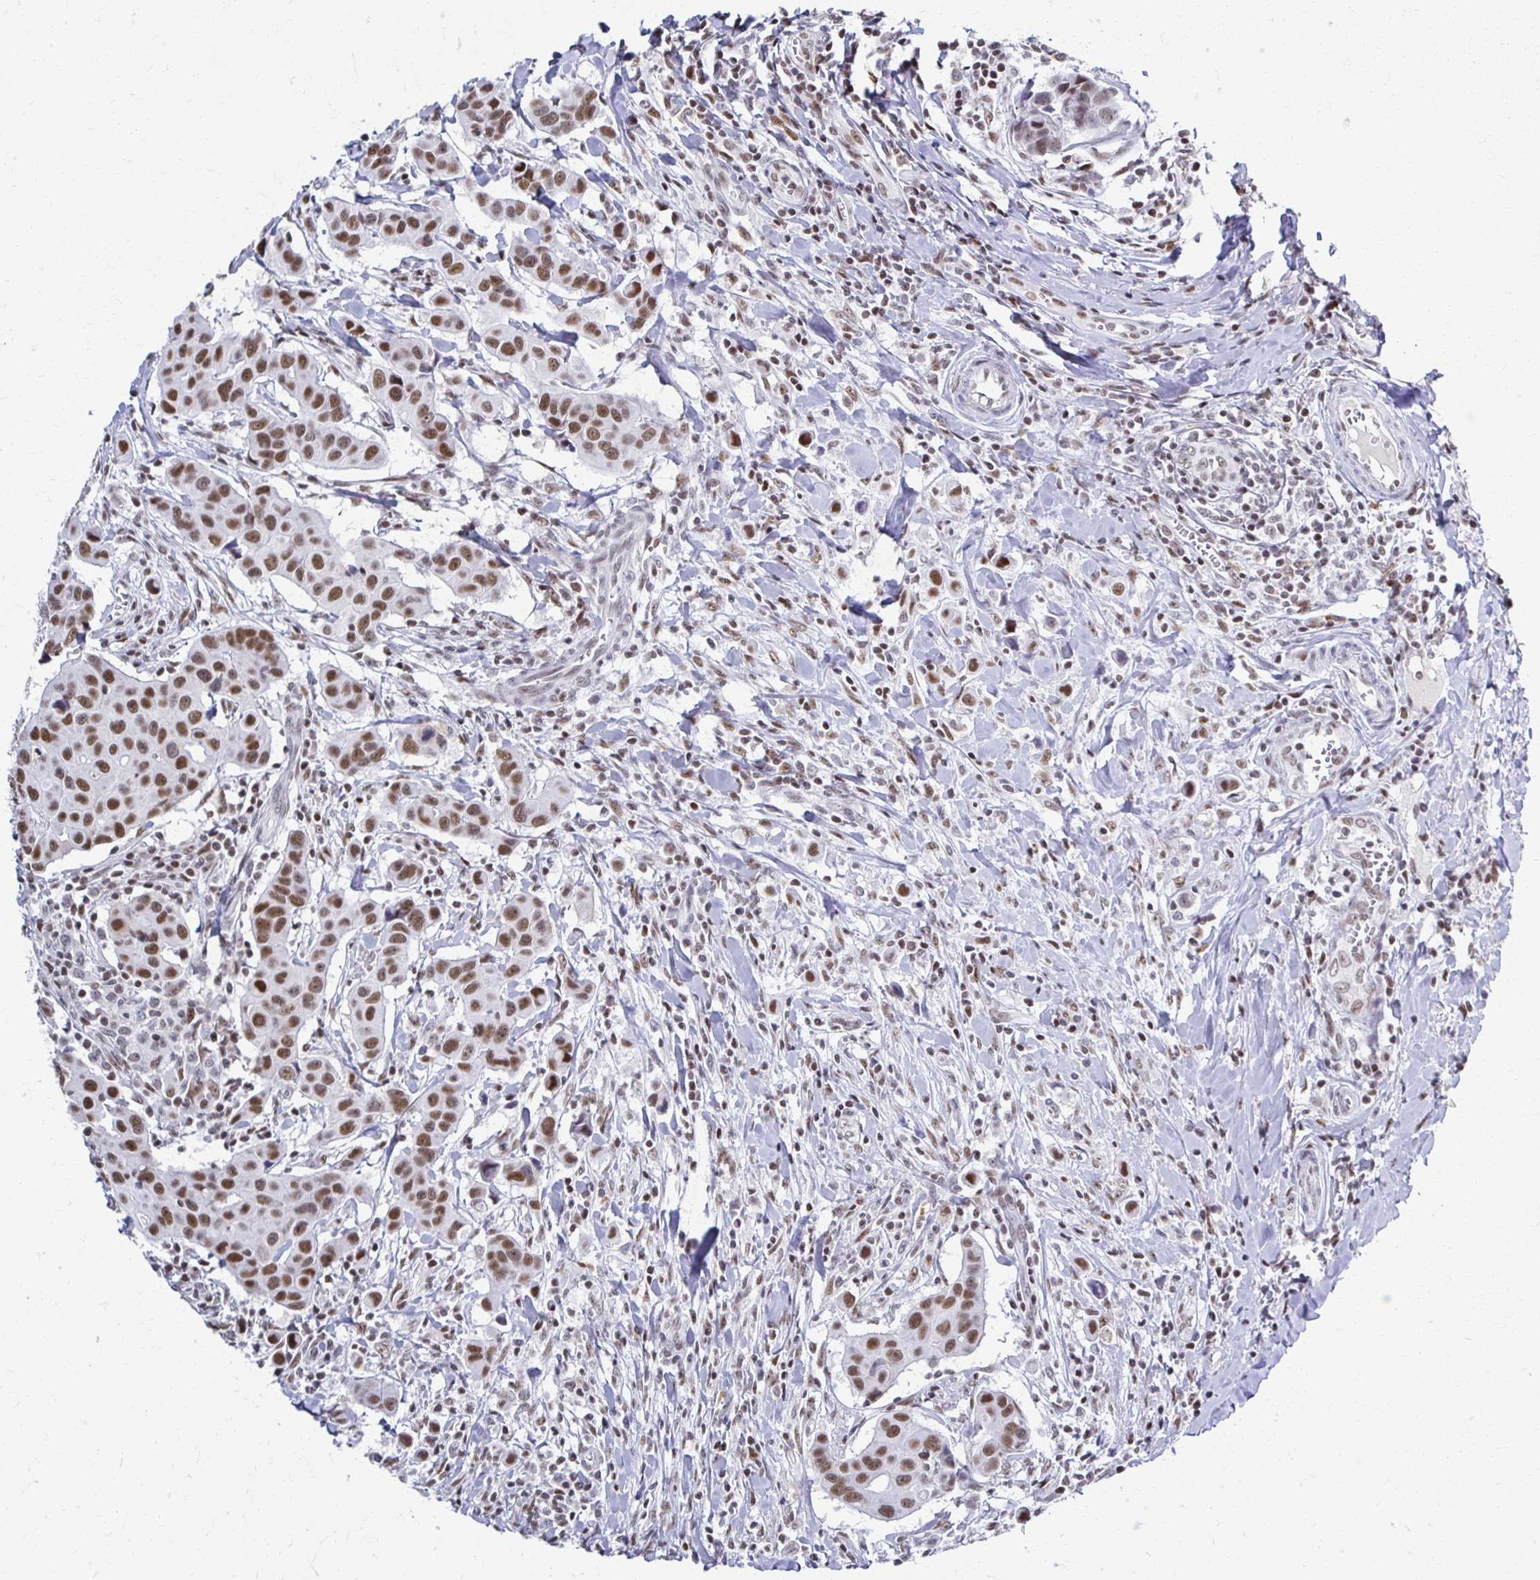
{"staining": {"intensity": "moderate", "quantity": ">75%", "location": "nuclear"}, "tissue": "breast cancer", "cell_type": "Tumor cells", "image_type": "cancer", "snomed": [{"axis": "morphology", "description": "Duct carcinoma"}, {"axis": "topography", "description": "Breast"}], "caption": "Tumor cells reveal medium levels of moderate nuclear staining in approximately >75% of cells in breast infiltrating ductal carcinoma.", "gene": "IRF7", "patient": {"sex": "female", "age": 24}}